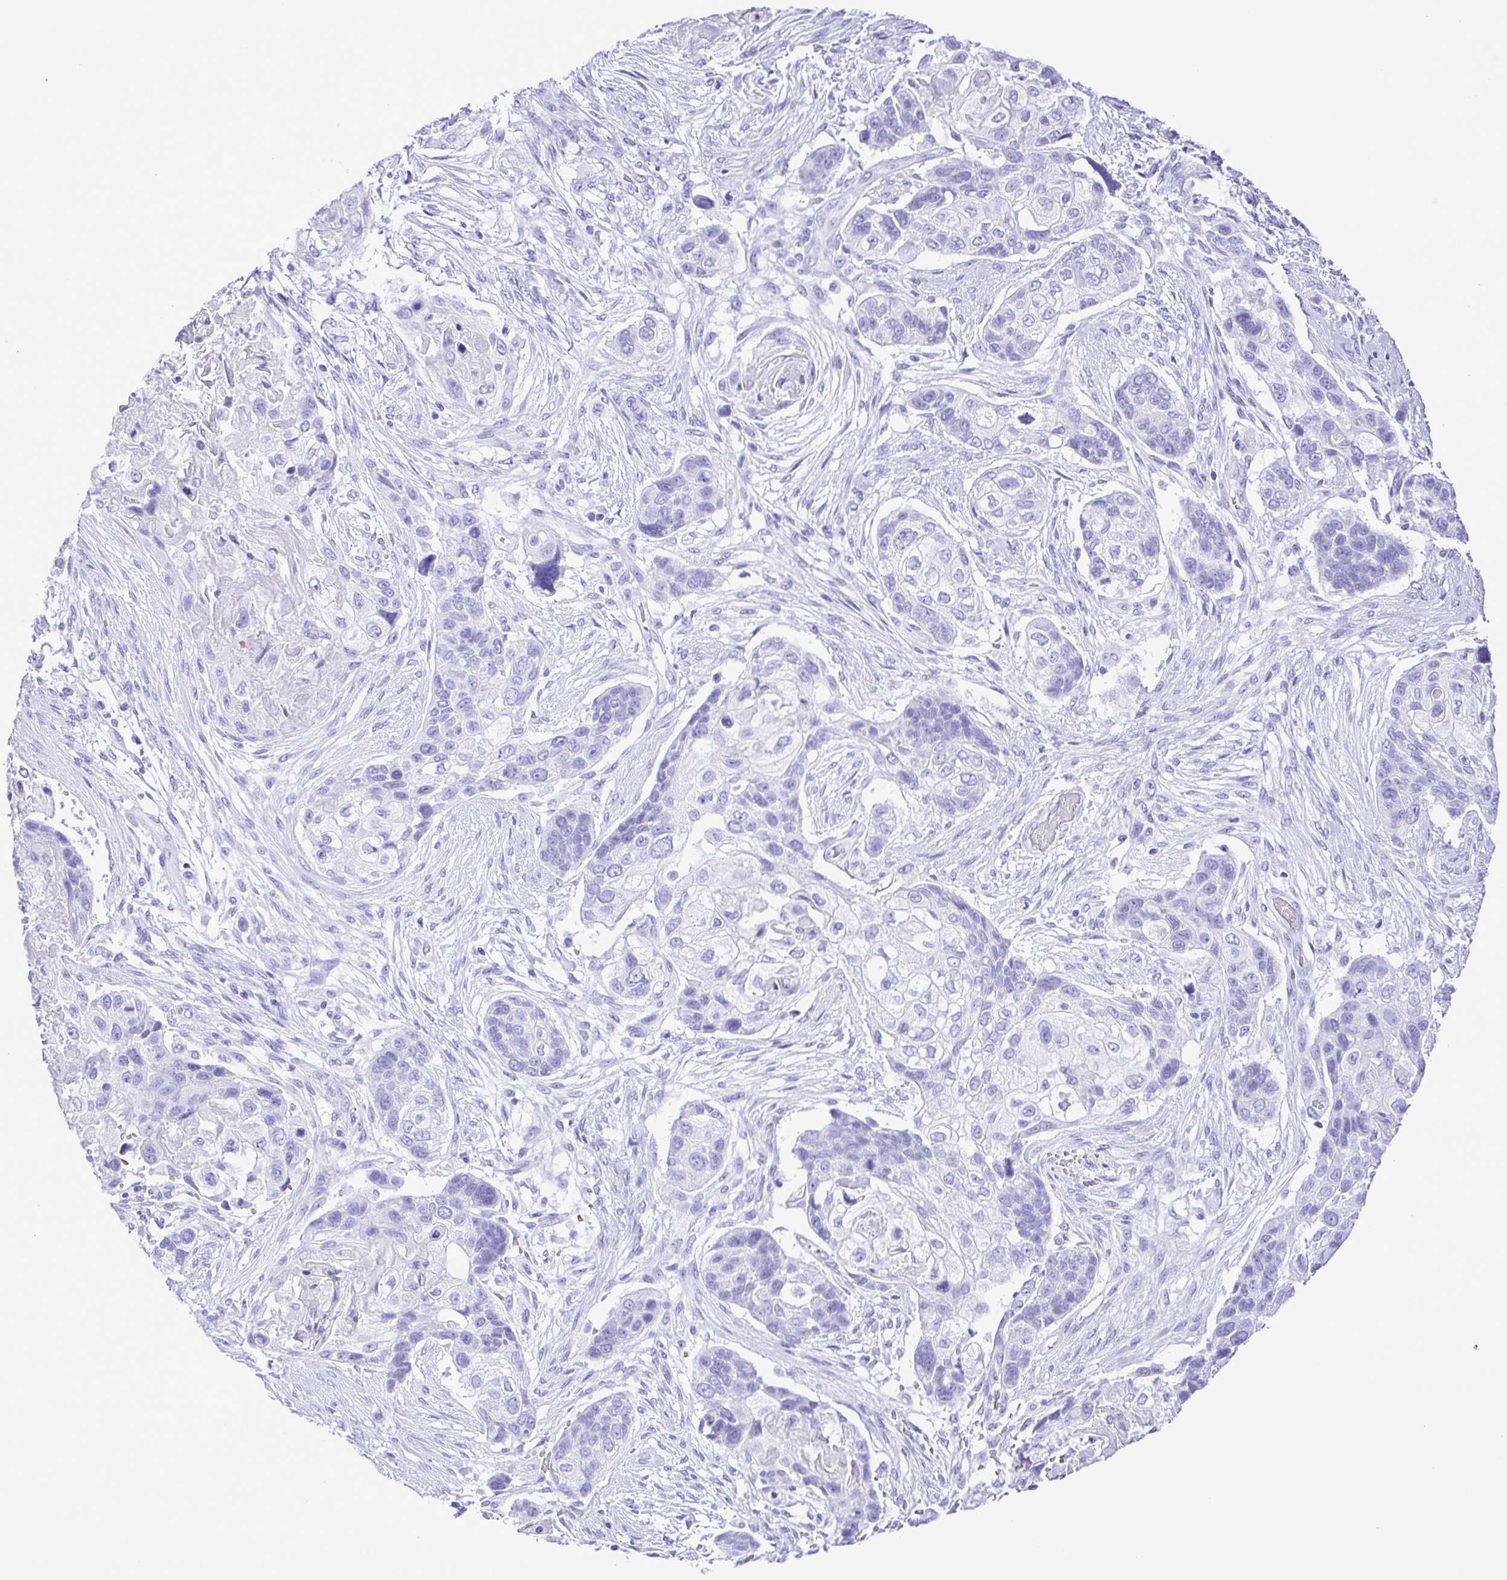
{"staining": {"intensity": "negative", "quantity": "none", "location": "none"}, "tissue": "lung cancer", "cell_type": "Tumor cells", "image_type": "cancer", "snomed": [{"axis": "morphology", "description": "Squamous cell carcinoma, NOS"}, {"axis": "topography", "description": "Lung"}], "caption": "IHC of lung cancer demonstrates no positivity in tumor cells.", "gene": "SYT1", "patient": {"sex": "male", "age": 69}}